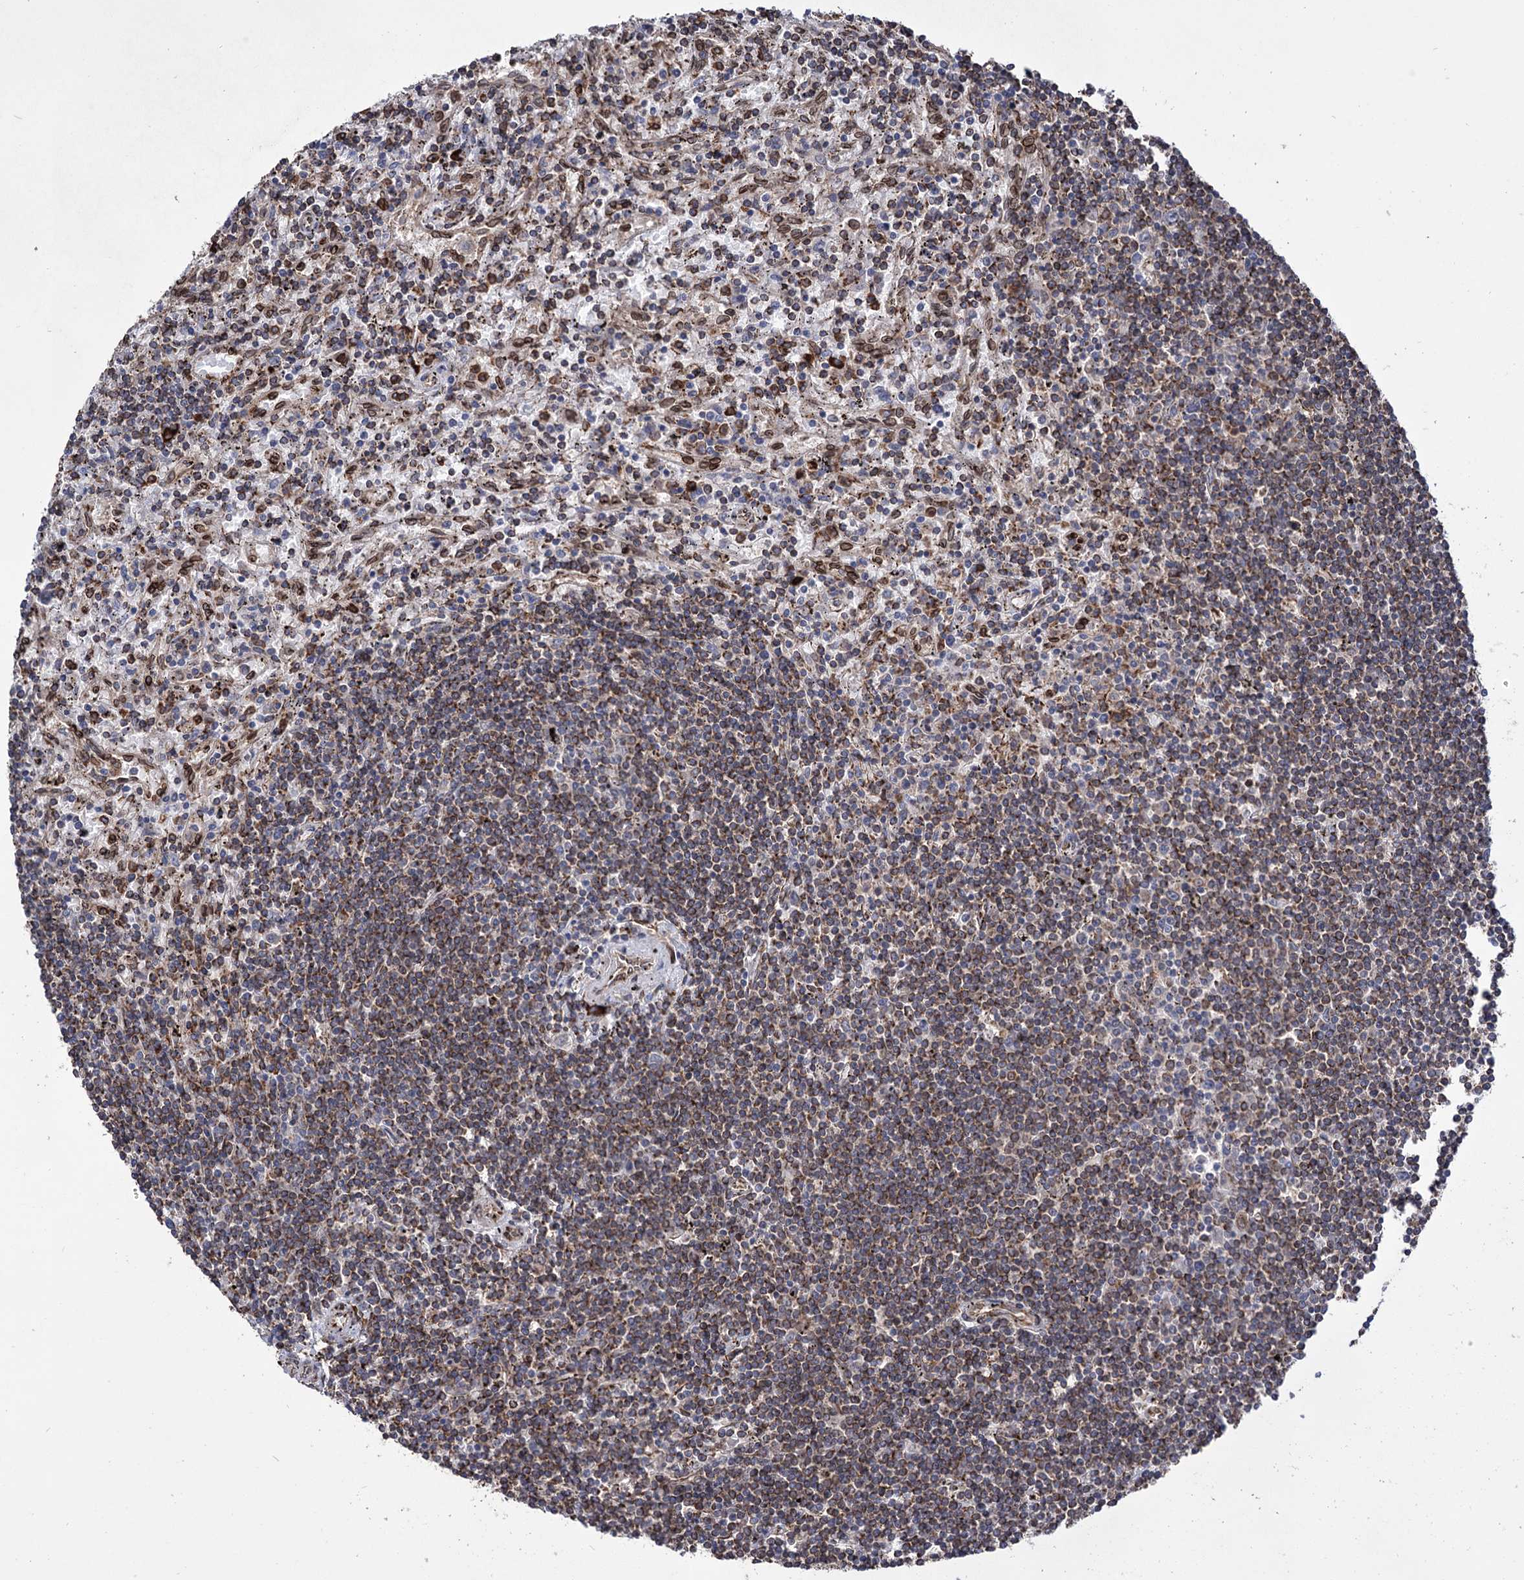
{"staining": {"intensity": "moderate", "quantity": ">75%", "location": "cytoplasmic/membranous"}, "tissue": "lymphoma", "cell_type": "Tumor cells", "image_type": "cancer", "snomed": [{"axis": "morphology", "description": "Malignant lymphoma, non-Hodgkin's type, Low grade"}, {"axis": "topography", "description": "Spleen"}], "caption": "Protein expression by immunohistochemistry (IHC) demonstrates moderate cytoplasmic/membranous positivity in about >75% of tumor cells in malignant lymphoma, non-Hodgkin's type (low-grade). (Brightfield microscopy of DAB IHC at high magnification).", "gene": "CDAN1", "patient": {"sex": "male", "age": 76}}